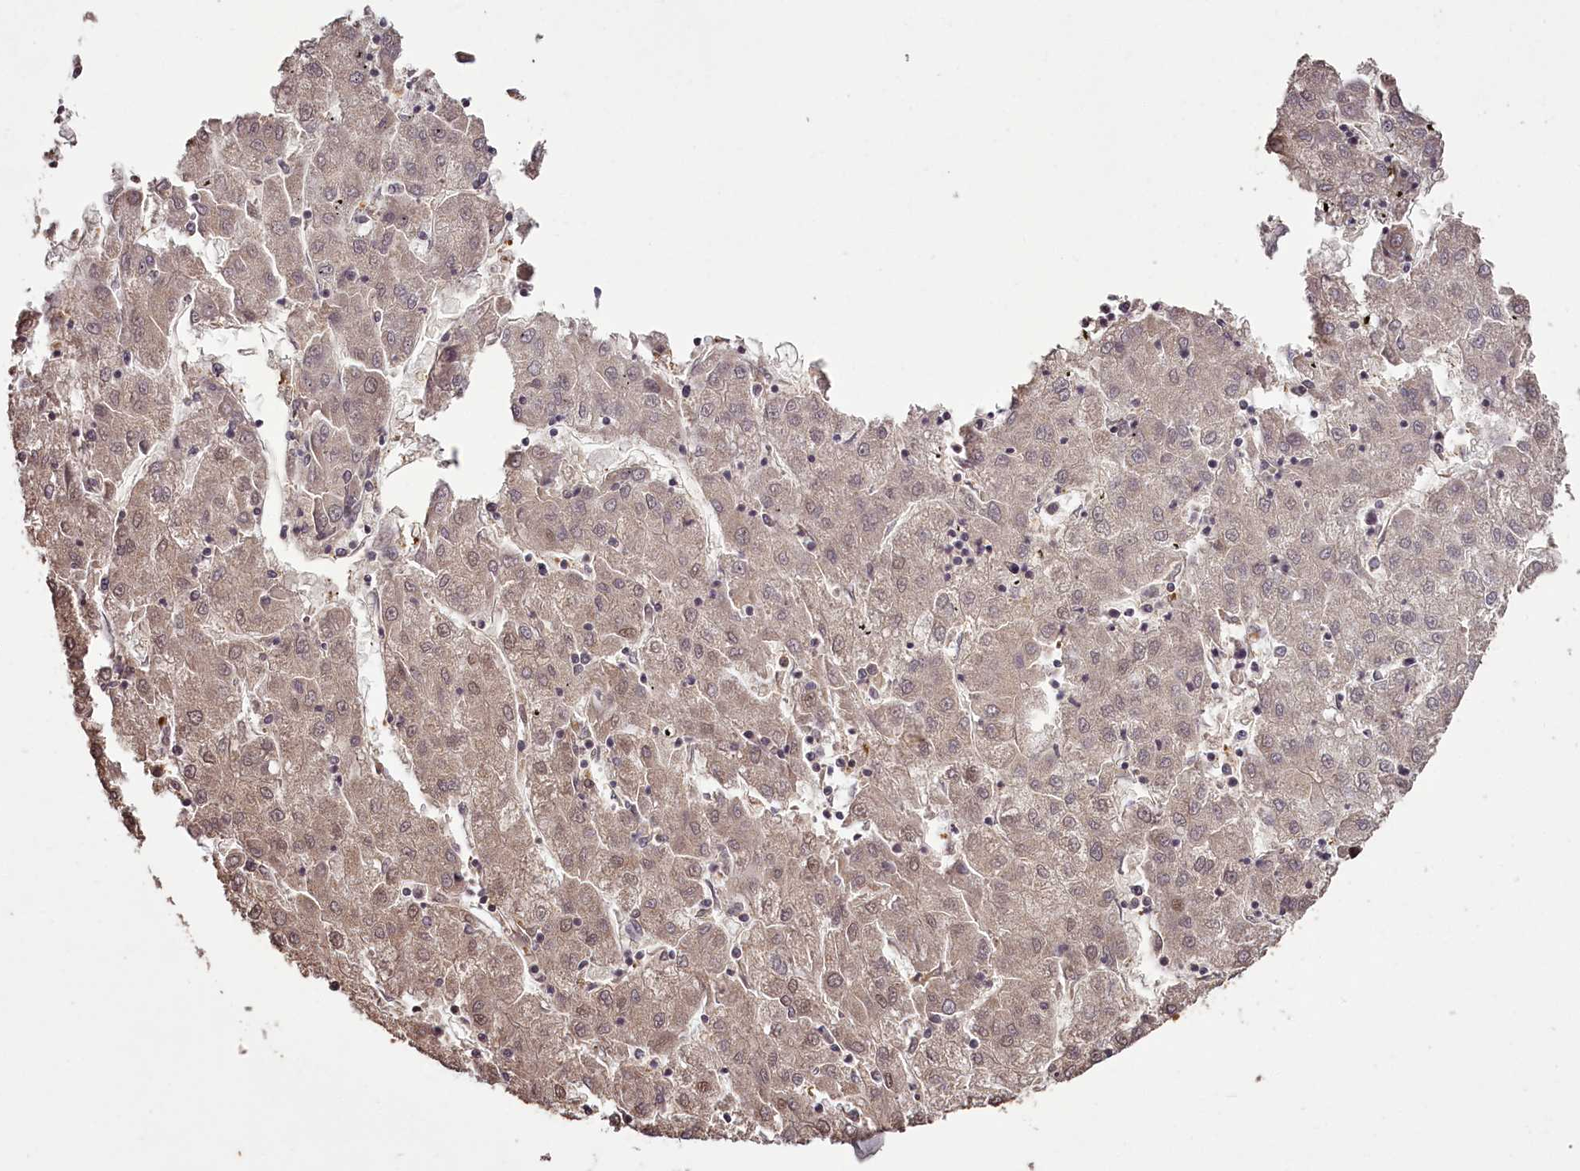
{"staining": {"intensity": "weak", "quantity": "<25%", "location": "cytoplasmic/membranous,nuclear"}, "tissue": "liver cancer", "cell_type": "Tumor cells", "image_type": "cancer", "snomed": [{"axis": "morphology", "description": "Carcinoma, Hepatocellular, NOS"}, {"axis": "topography", "description": "Liver"}], "caption": "Tumor cells show no significant expression in liver cancer (hepatocellular carcinoma).", "gene": "NPRL2", "patient": {"sex": "male", "age": 72}}